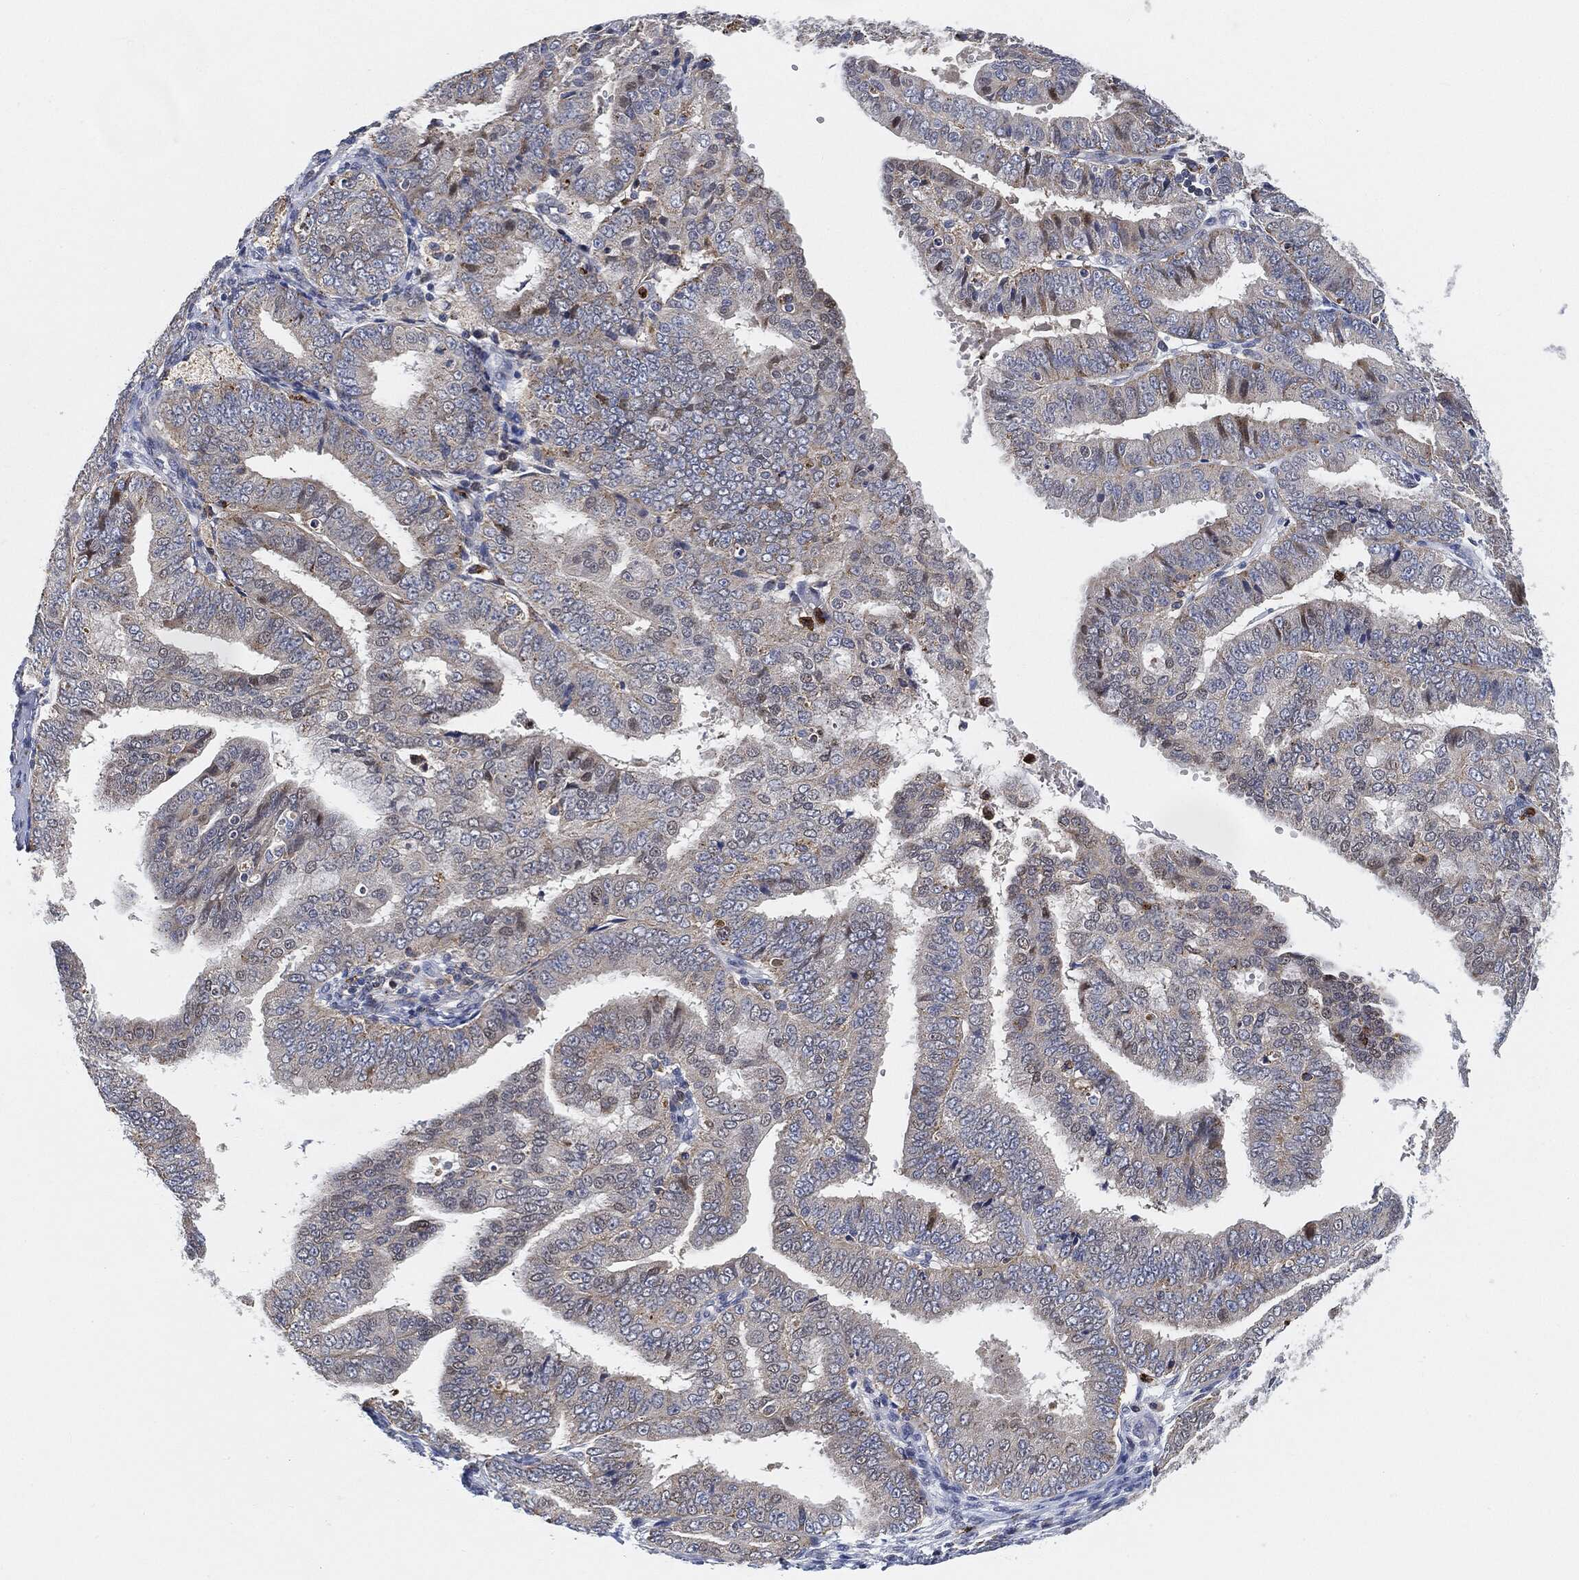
{"staining": {"intensity": "weak", "quantity": "25%-75%", "location": "cytoplasmic/membranous"}, "tissue": "endometrial cancer", "cell_type": "Tumor cells", "image_type": "cancer", "snomed": [{"axis": "morphology", "description": "Adenocarcinoma, NOS"}, {"axis": "topography", "description": "Endometrium"}], "caption": "Weak cytoplasmic/membranous protein positivity is identified in approximately 25%-75% of tumor cells in endometrial adenocarcinoma.", "gene": "VSIG4", "patient": {"sex": "female", "age": 63}}